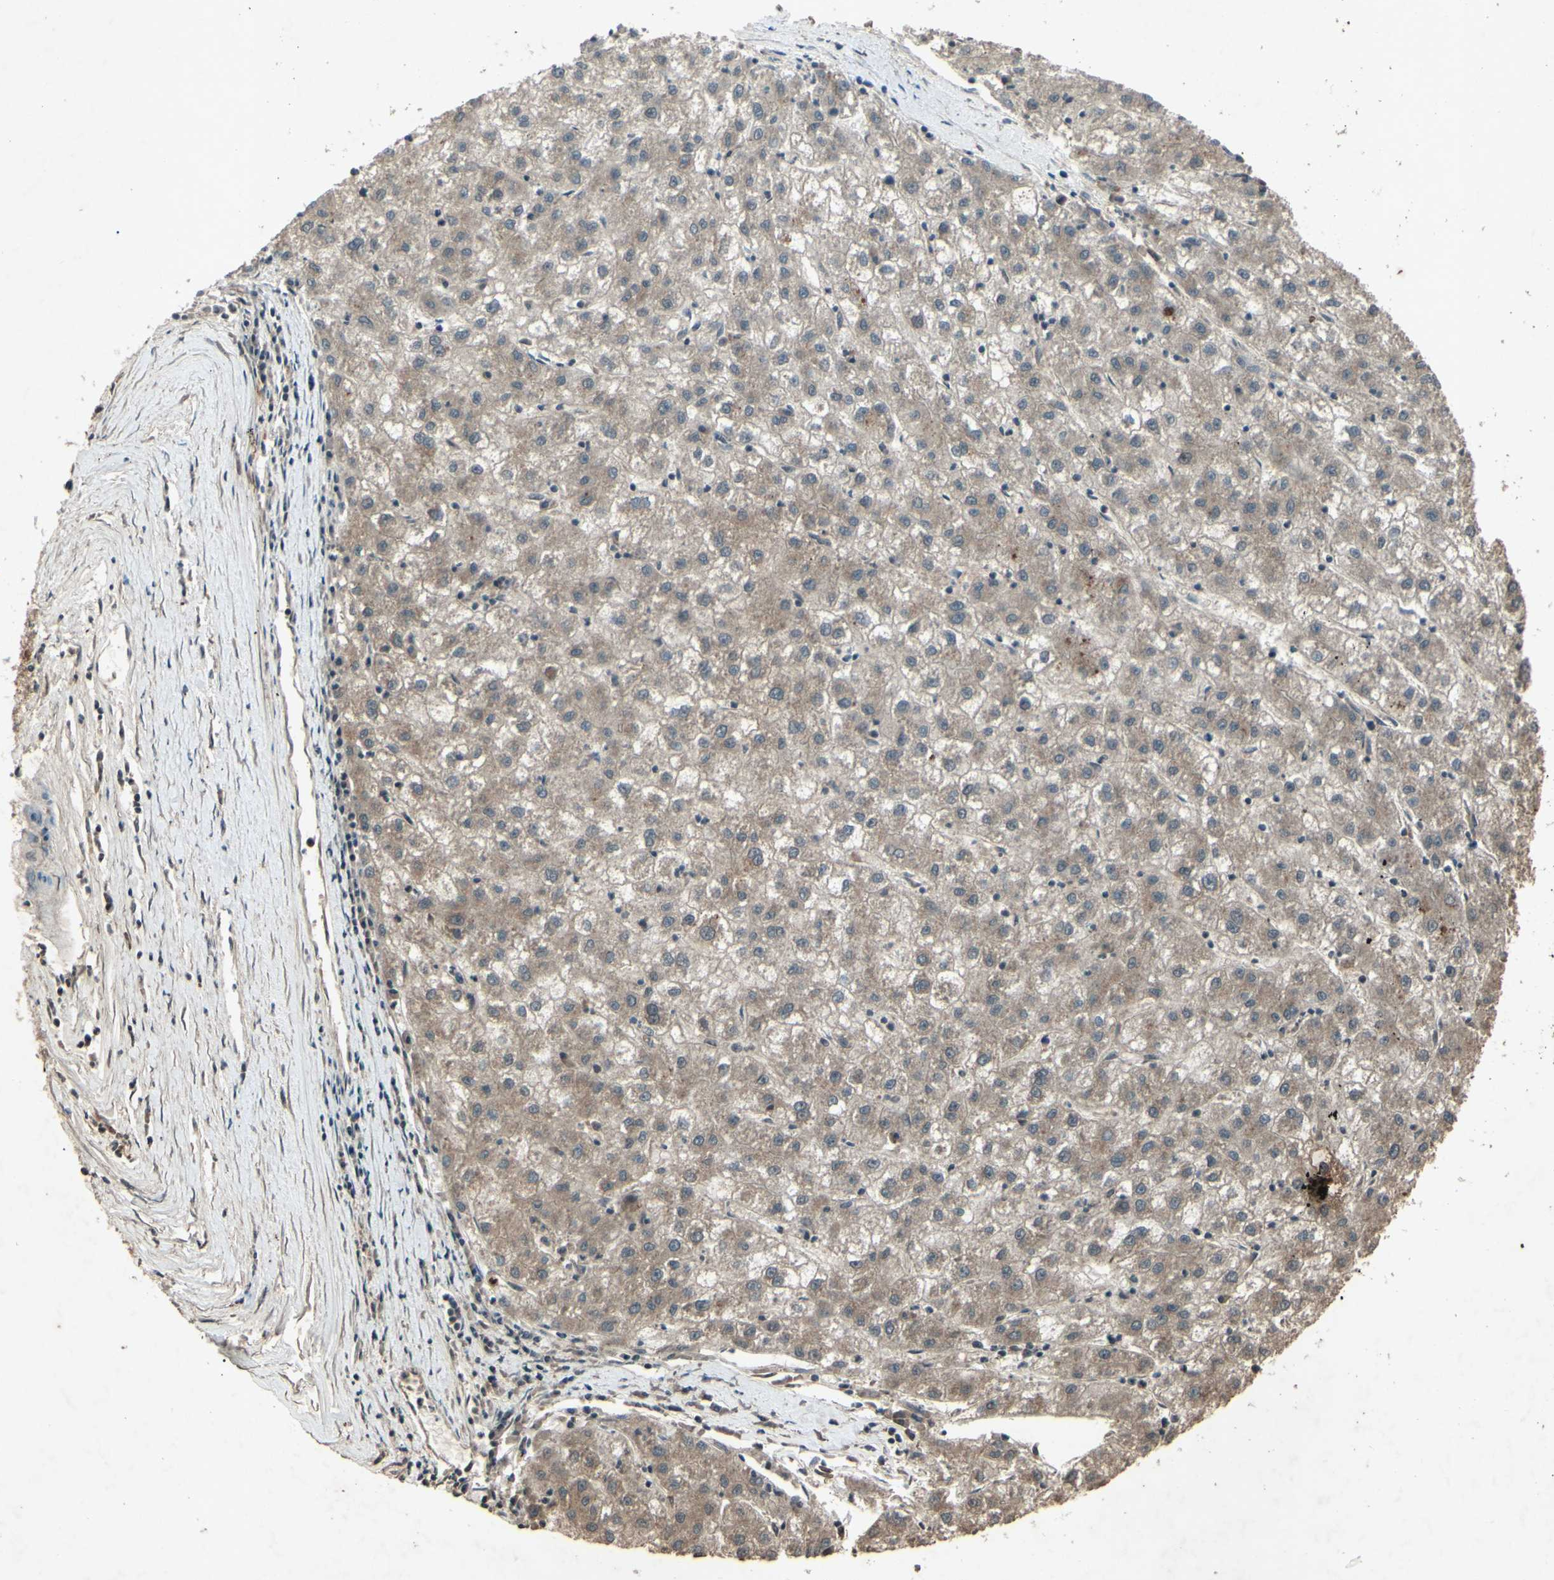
{"staining": {"intensity": "weak", "quantity": ">75%", "location": "cytoplasmic/membranous"}, "tissue": "liver cancer", "cell_type": "Tumor cells", "image_type": "cancer", "snomed": [{"axis": "morphology", "description": "Carcinoma, Hepatocellular, NOS"}, {"axis": "topography", "description": "Liver"}], "caption": "An image of hepatocellular carcinoma (liver) stained for a protein displays weak cytoplasmic/membranous brown staining in tumor cells. The protein is shown in brown color, while the nuclei are stained blue.", "gene": "AP1G1", "patient": {"sex": "male", "age": 72}}